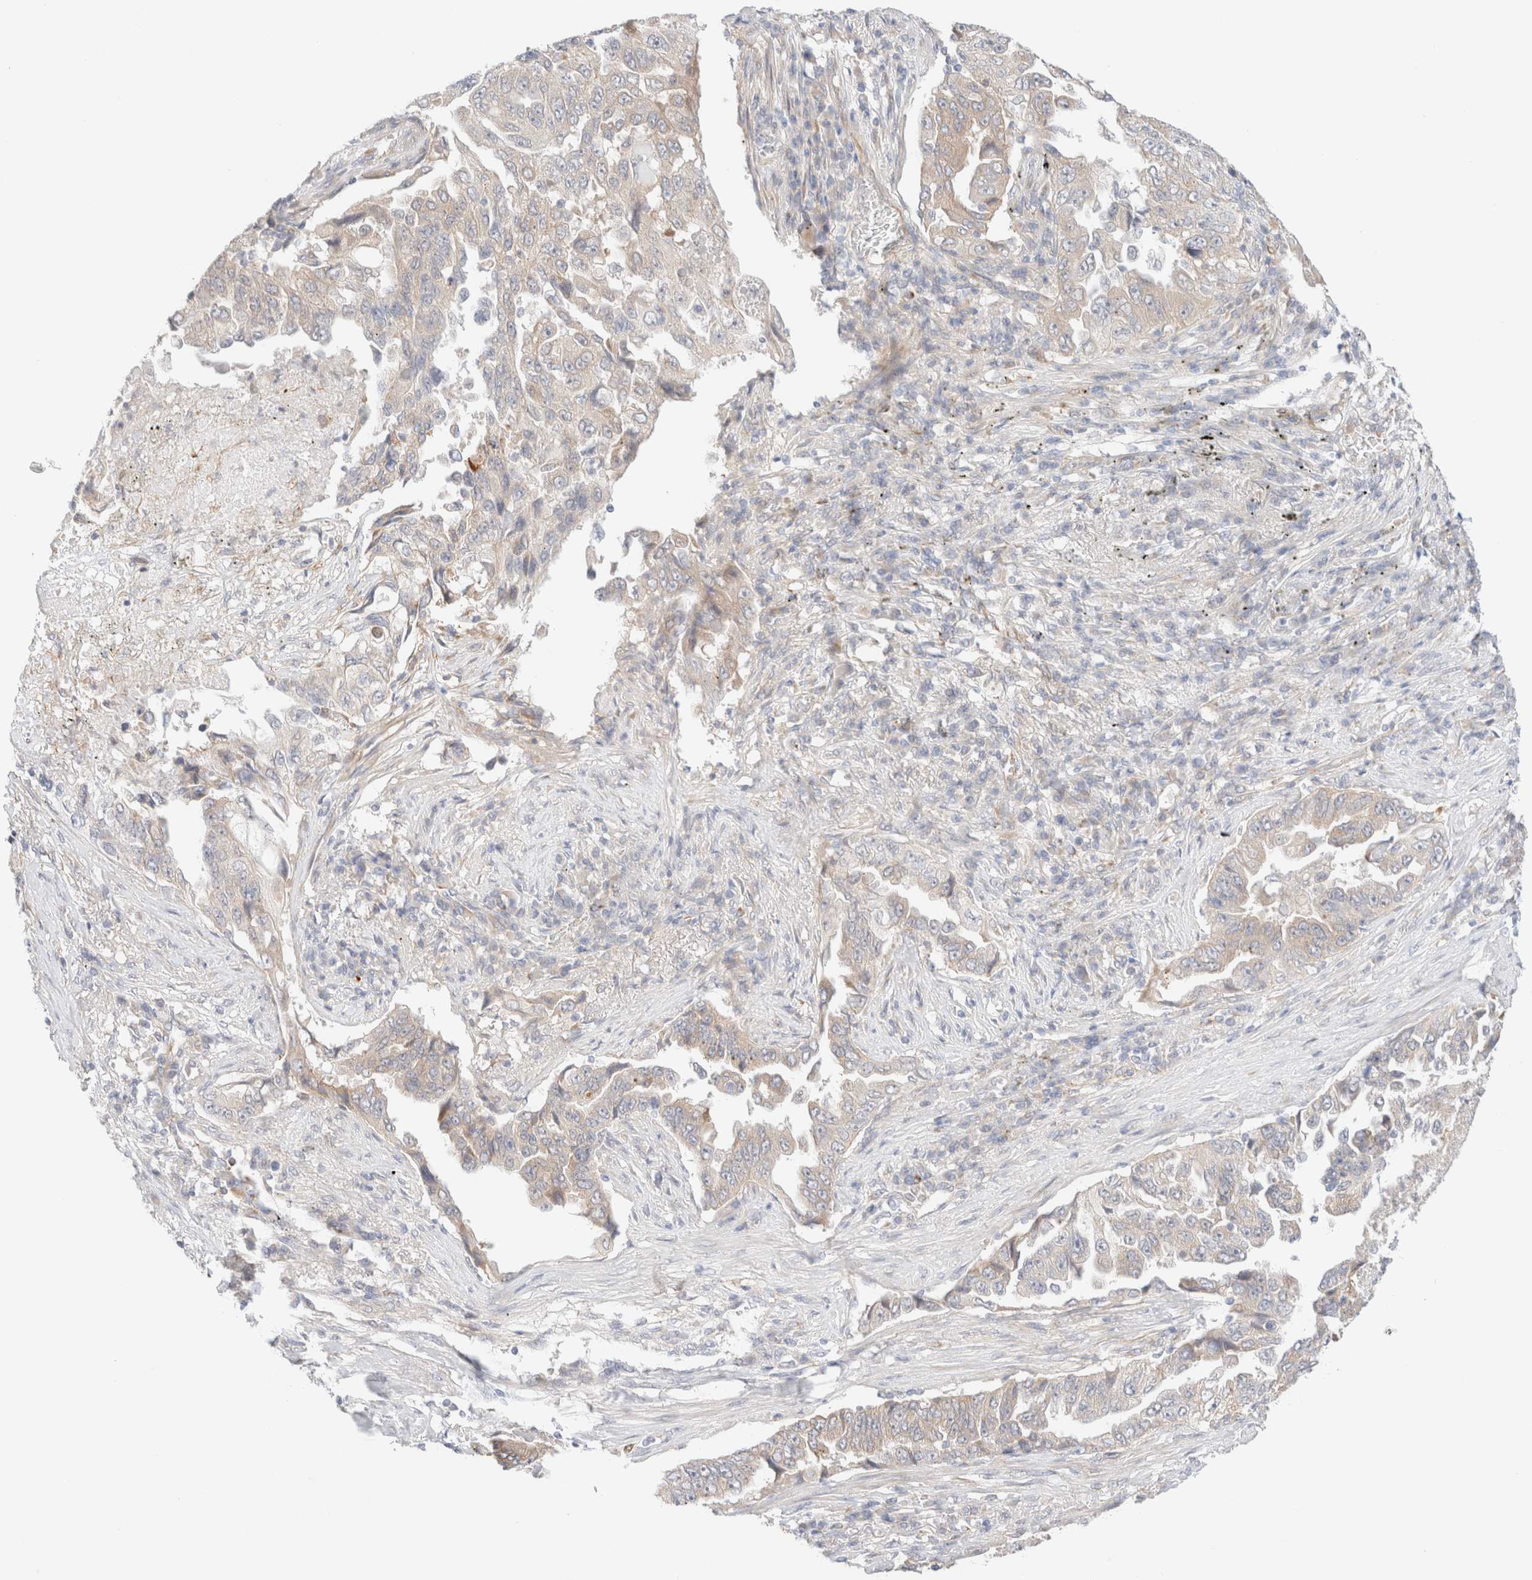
{"staining": {"intensity": "weak", "quantity": "<25%", "location": "cytoplasmic/membranous"}, "tissue": "lung cancer", "cell_type": "Tumor cells", "image_type": "cancer", "snomed": [{"axis": "morphology", "description": "Adenocarcinoma, NOS"}, {"axis": "topography", "description": "Lung"}], "caption": "There is no significant expression in tumor cells of lung cancer (adenocarcinoma).", "gene": "UNC13B", "patient": {"sex": "female", "age": 51}}